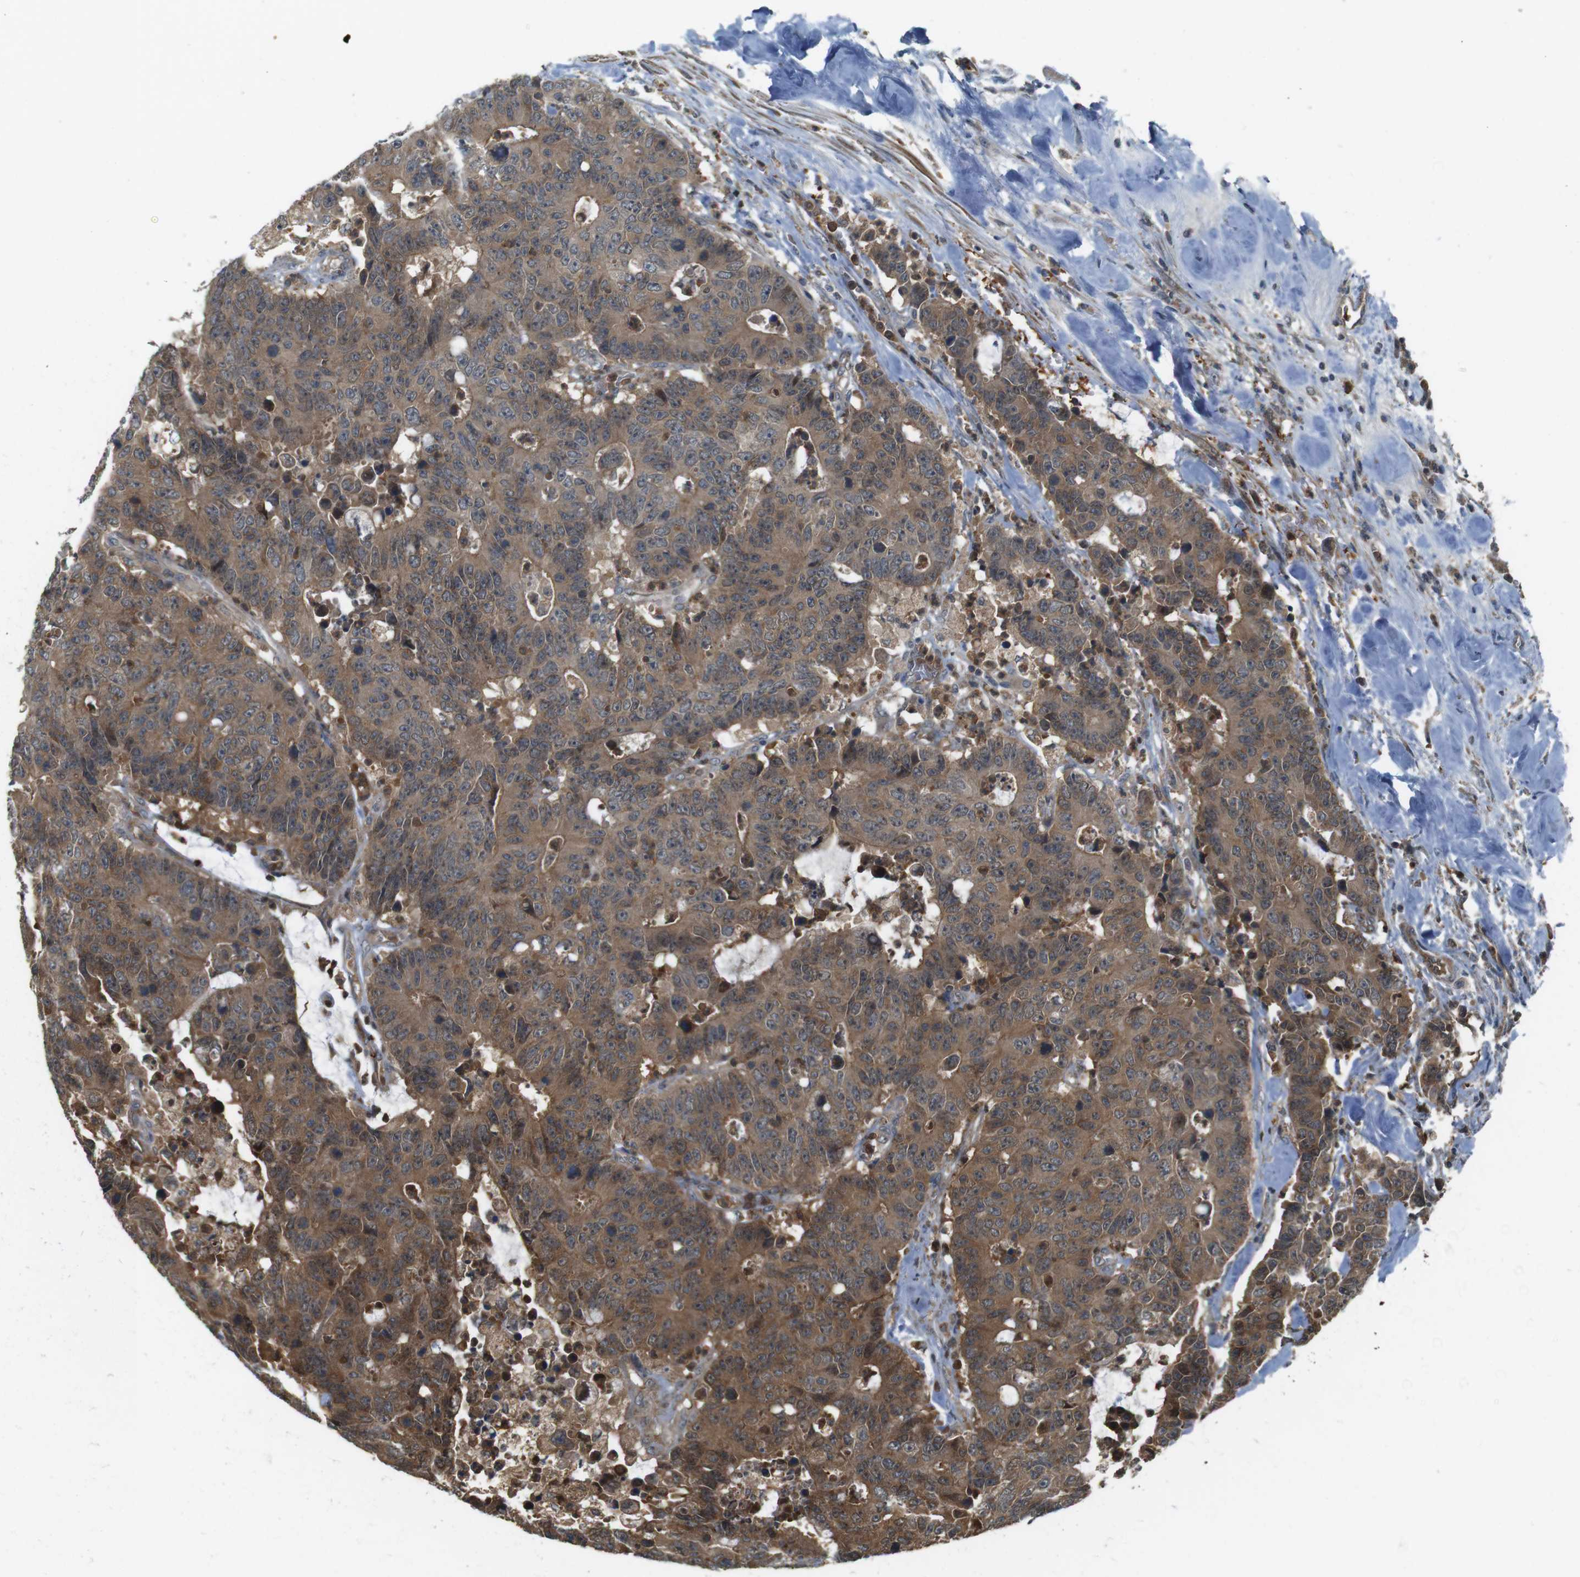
{"staining": {"intensity": "moderate", "quantity": ">75%", "location": "cytoplasmic/membranous"}, "tissue": "colorectal cancer", "cell_type": "Tumor cells", "image_type": "cancer", "snomed": [{"axis": "morphology", "description": "Adenocarcinoma, NOS"}, {"axis": "topography", "description": "Colon"}], "caption": "A photomicrograph of adenocarcinoma (colorectal) stained for a protein displays moderate cytoplasmic/membranous brown staining in tumor cells.", "gene": "LRRC3B", "patient": {"sex": "female", "age": 86}}